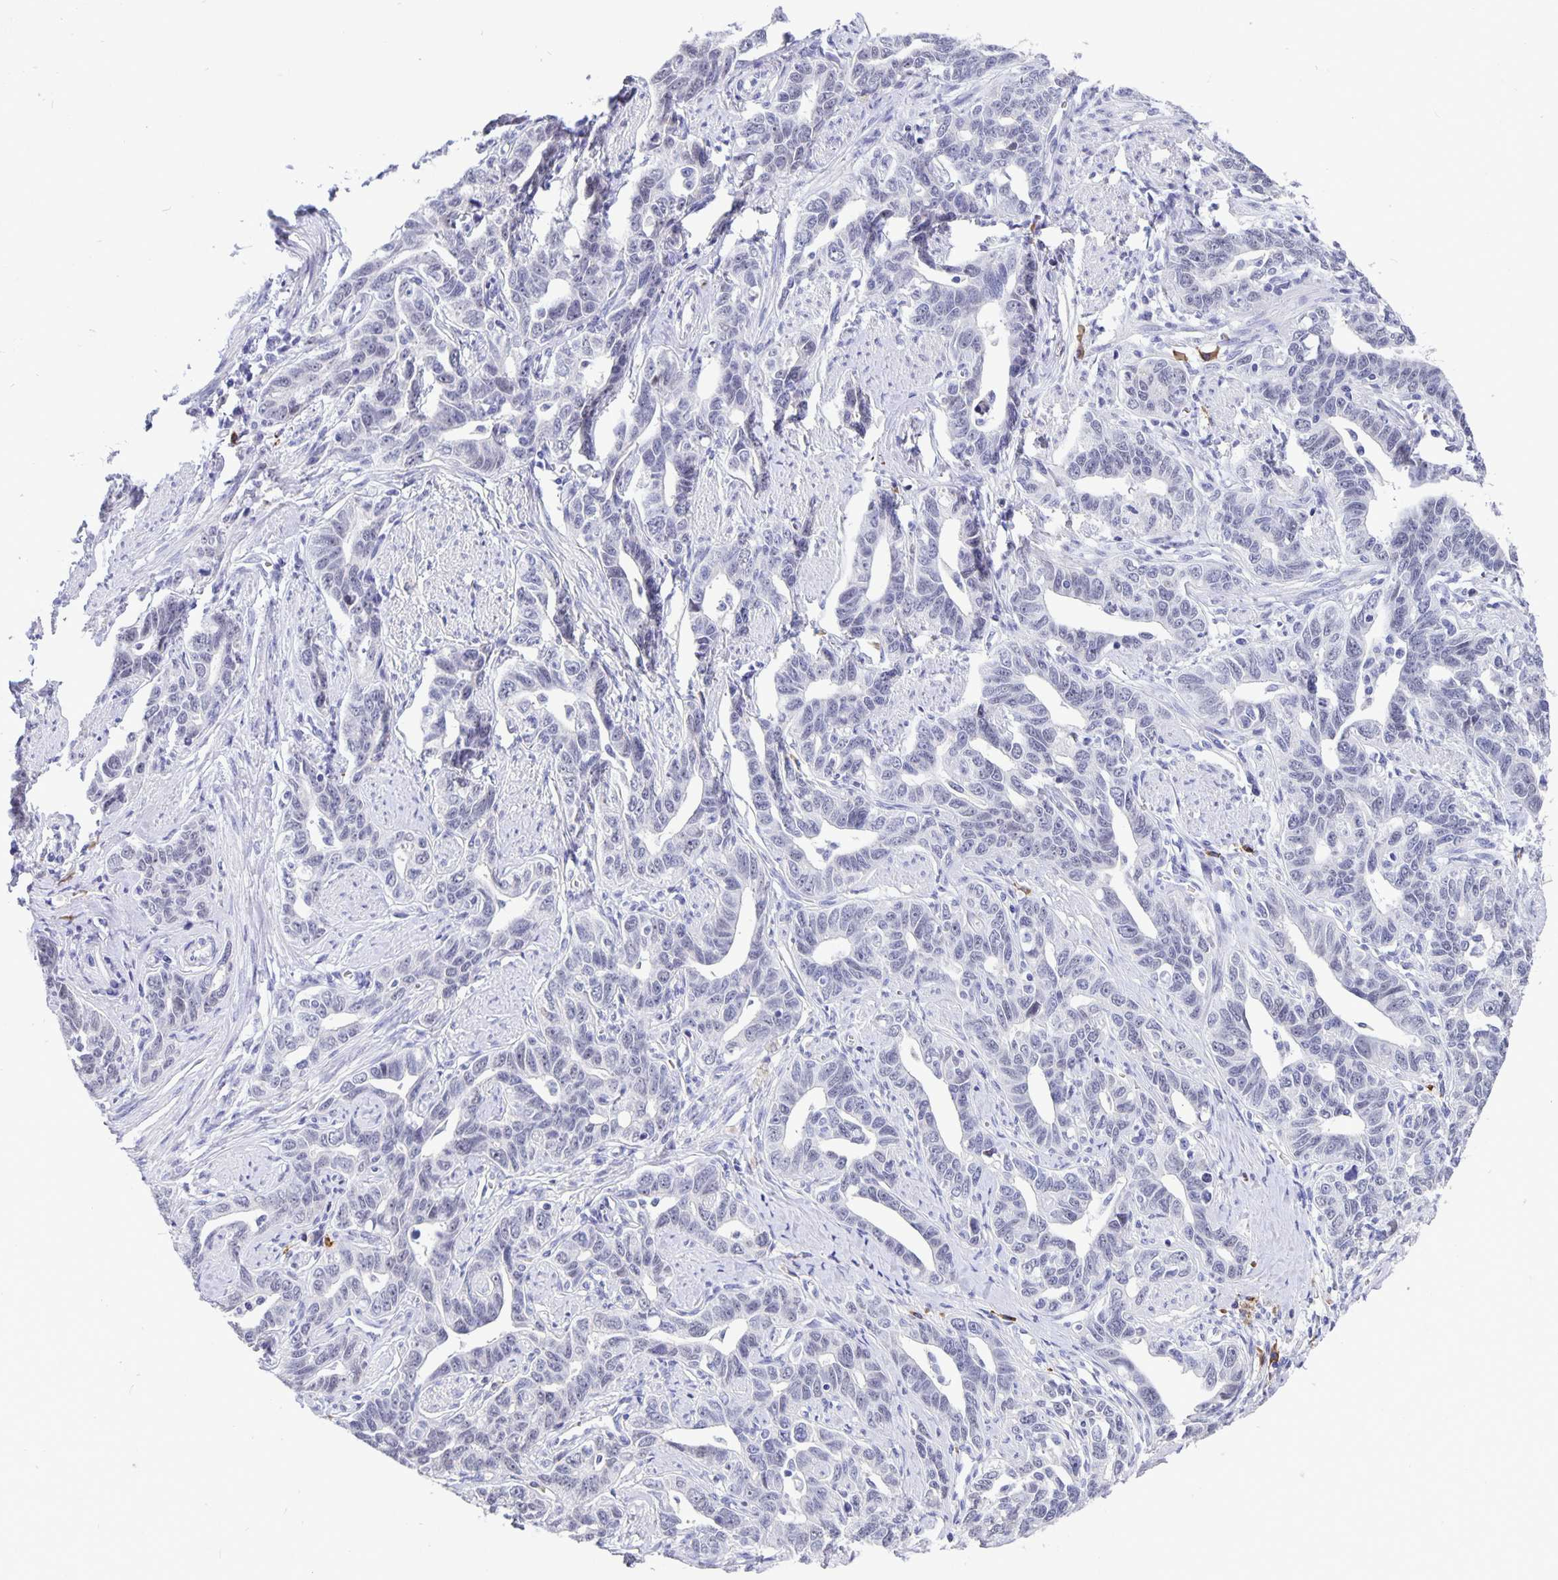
{"staining": {"intensity": "negative", "quantity": "none", "location": "none"}, "tissue": "ovarian cancer", "cell_type": "Tumor cells", "image_type": "cancer", "snomed": [{"axis": "morphology", "description": "Cystadenocarcinoma, serous, NOS"}, {"axis": "topography", "description": "Ovary"}], "caption": "This is an immunohistochemistry photomicrograph of human ovarian cancer. There is no positivity in tumor cells.", "gene": "ERMN", "patient": {"sex": "female", "age": 69}}